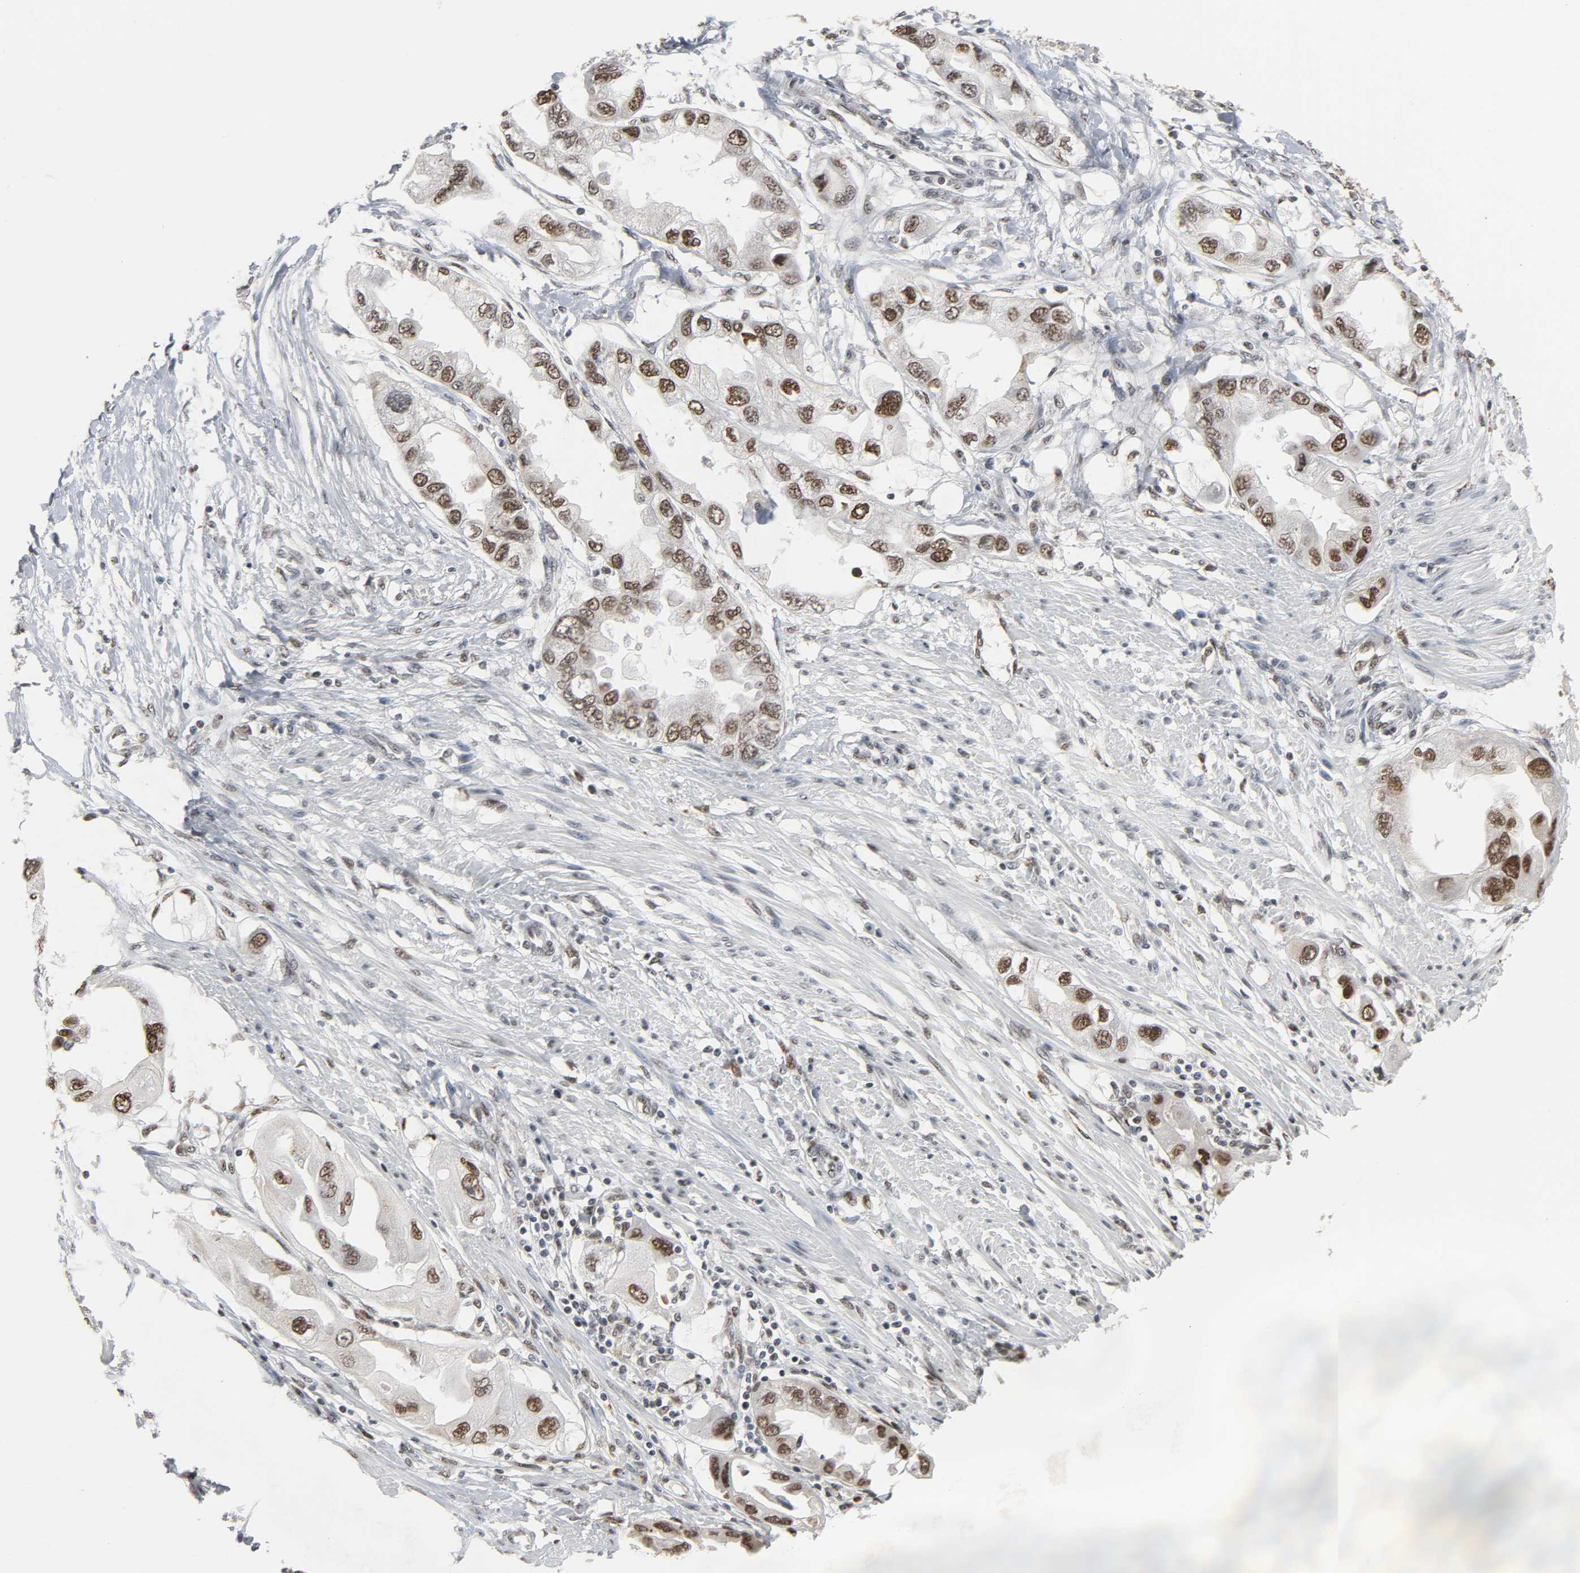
{"staining": {"intensity": "moderate", "quantity": ">75%", "location": "nuclear"}, "tissue": "endometrial cancer", "cell_type": "Tumor cells", "image_type": "cancer", "snomed": [{"axis": "morphology", "description": "Adenocarcinoma, NOS"}, {"axis": "topography", "description": "Endometrium"}], "caption": "Immunohistochemical staining of human adenocarcinoma (endometrial) reveals moderate nuclear protein staining in about >75% of tumor cells.", "gene": "DAZAP1", "patient": {"sex": "female", "age": 67}}